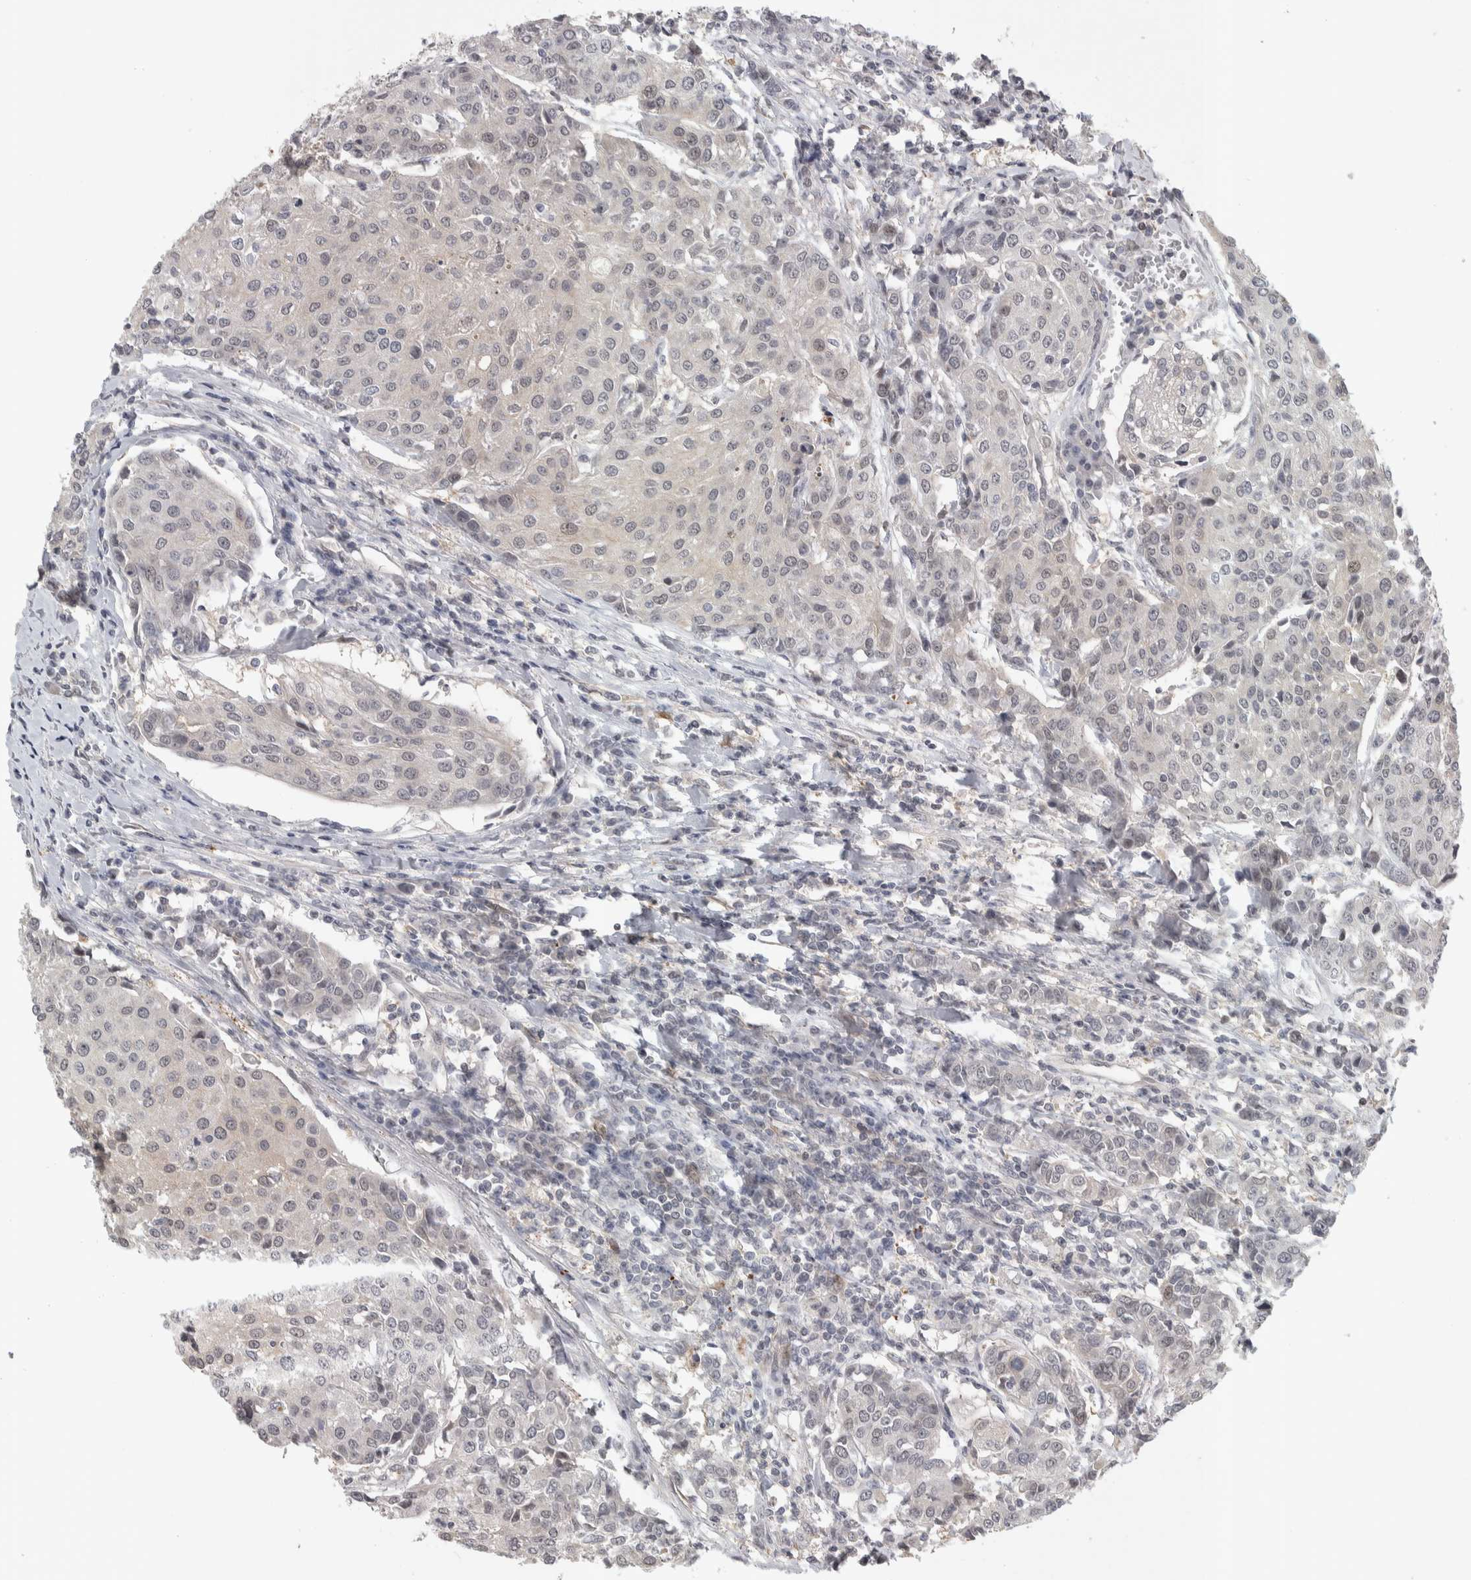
{"staining": {"intensity": "negative", "quantity": "none", "location": "none"}, "tissue": "urothelial cancer", "cell_type": "Tumor cells", "image_type": "cancer", "snomed": [{"axis": "morphology", "description": "Urothelial carcinoma, High grade"}, {"axis": "topography", "description": "Urinary bladder"}], "caption": "Urothelial carcinoma (high-grade) was stained to show a protein in brown. There is no significant staining in tumor cells. (Stains: DAB (3,3'-diaminobenzidine) immunohistochemistry (IHC) with hematoxylin counter stain, Microscopy: brightfield microscopy at high magnification).", "gene": "ZSCAN21", "patient": {"sex": "female", "age": 85}}